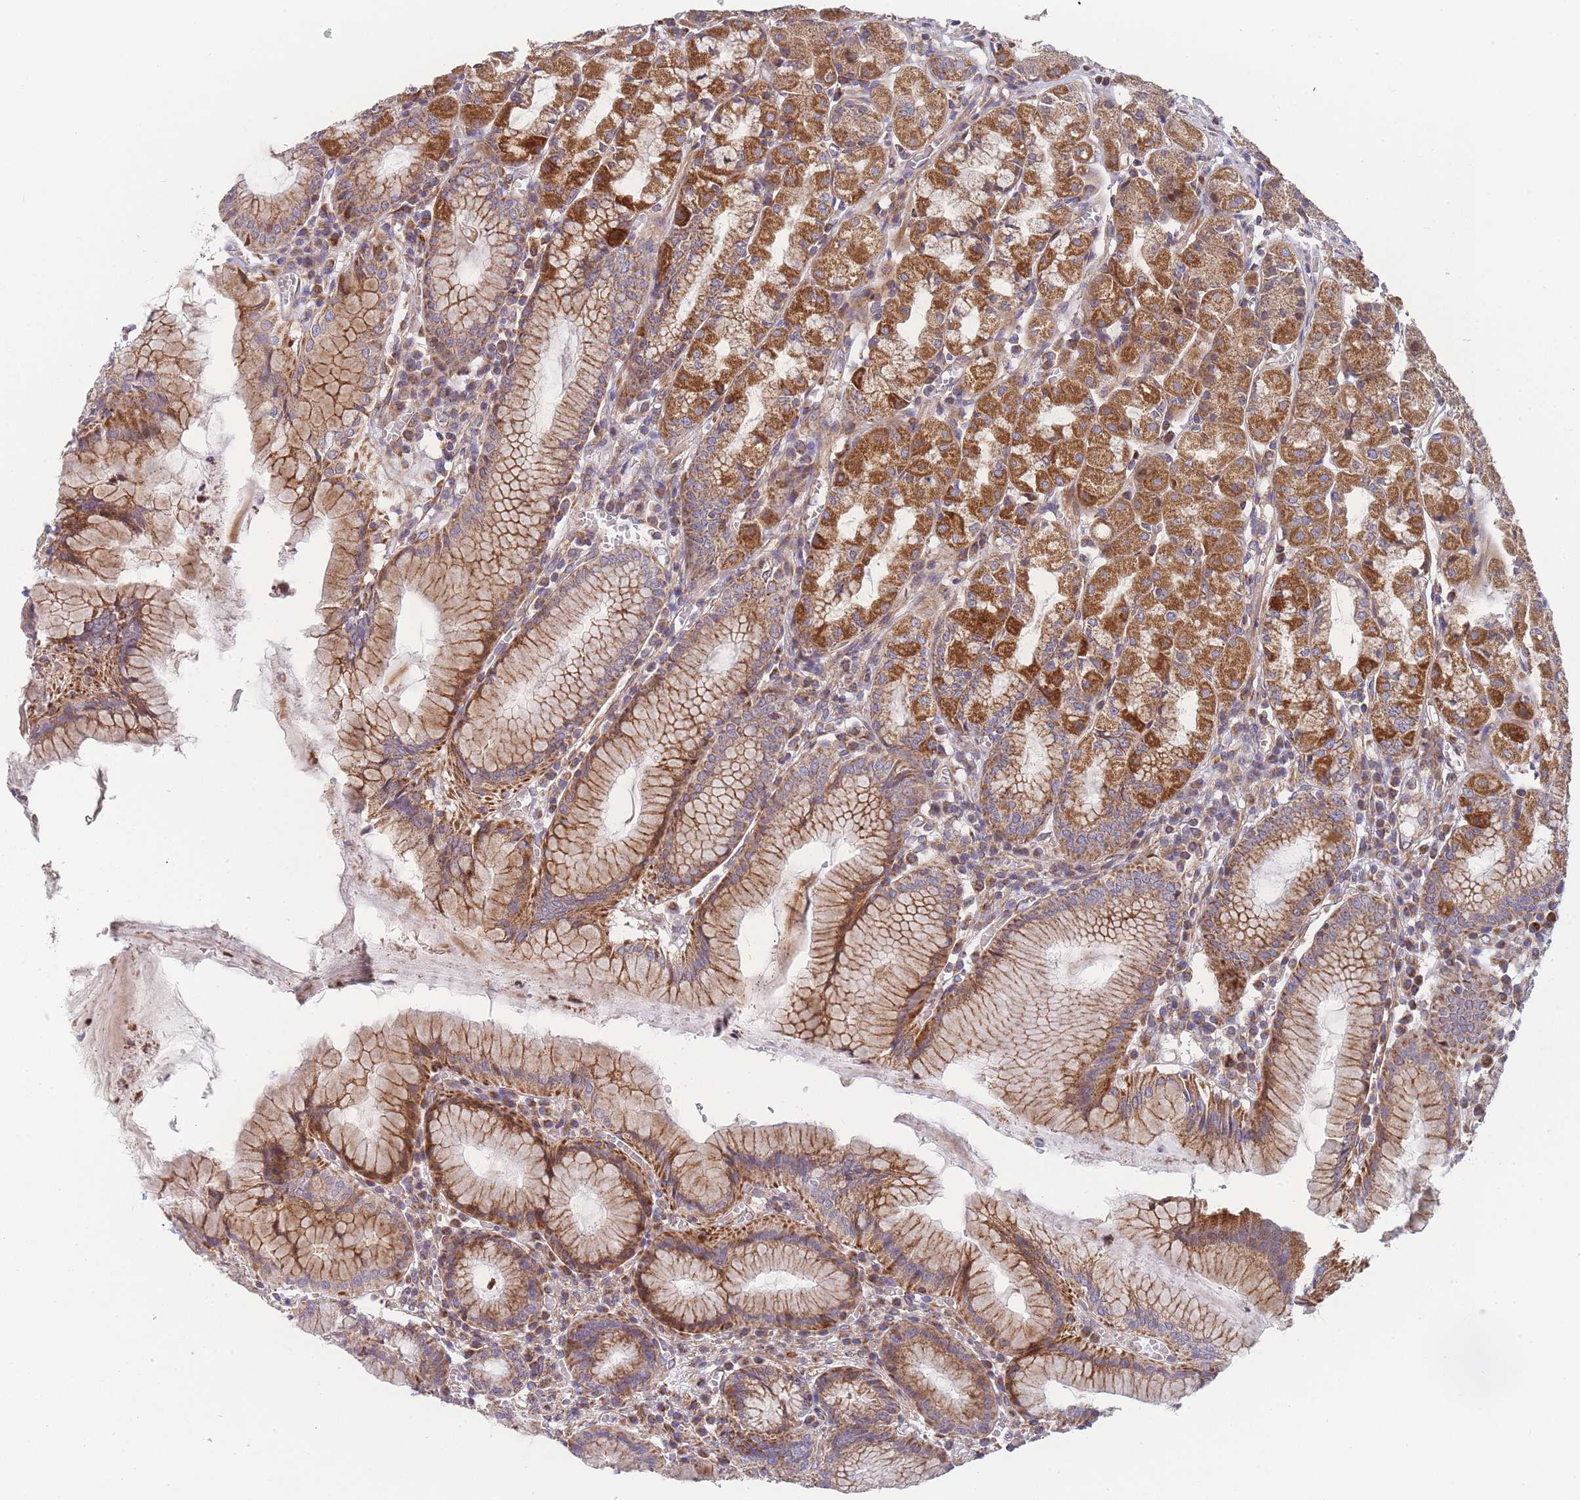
{"staining": {"intensity": "strong", "quantity": ">75%", "location": "cytoplasmic/membranous"}, "tissue": "stomach", "cell_type": "Glandular cells", "image_type": "normal", "snomed": [{"axis": "morphology", "description": "Normal tissue, NOS"}, {"axis": "topography", "description": "Stomach"}], "caption": "IHC image of benign stomach stained for a protein (brown), which shows high levels of strong cytoplasmic/membranous staining in approximately >75% of glandular cells.", "gene": "MTRES1", "patient": {"sex": "male", "age": 55}}